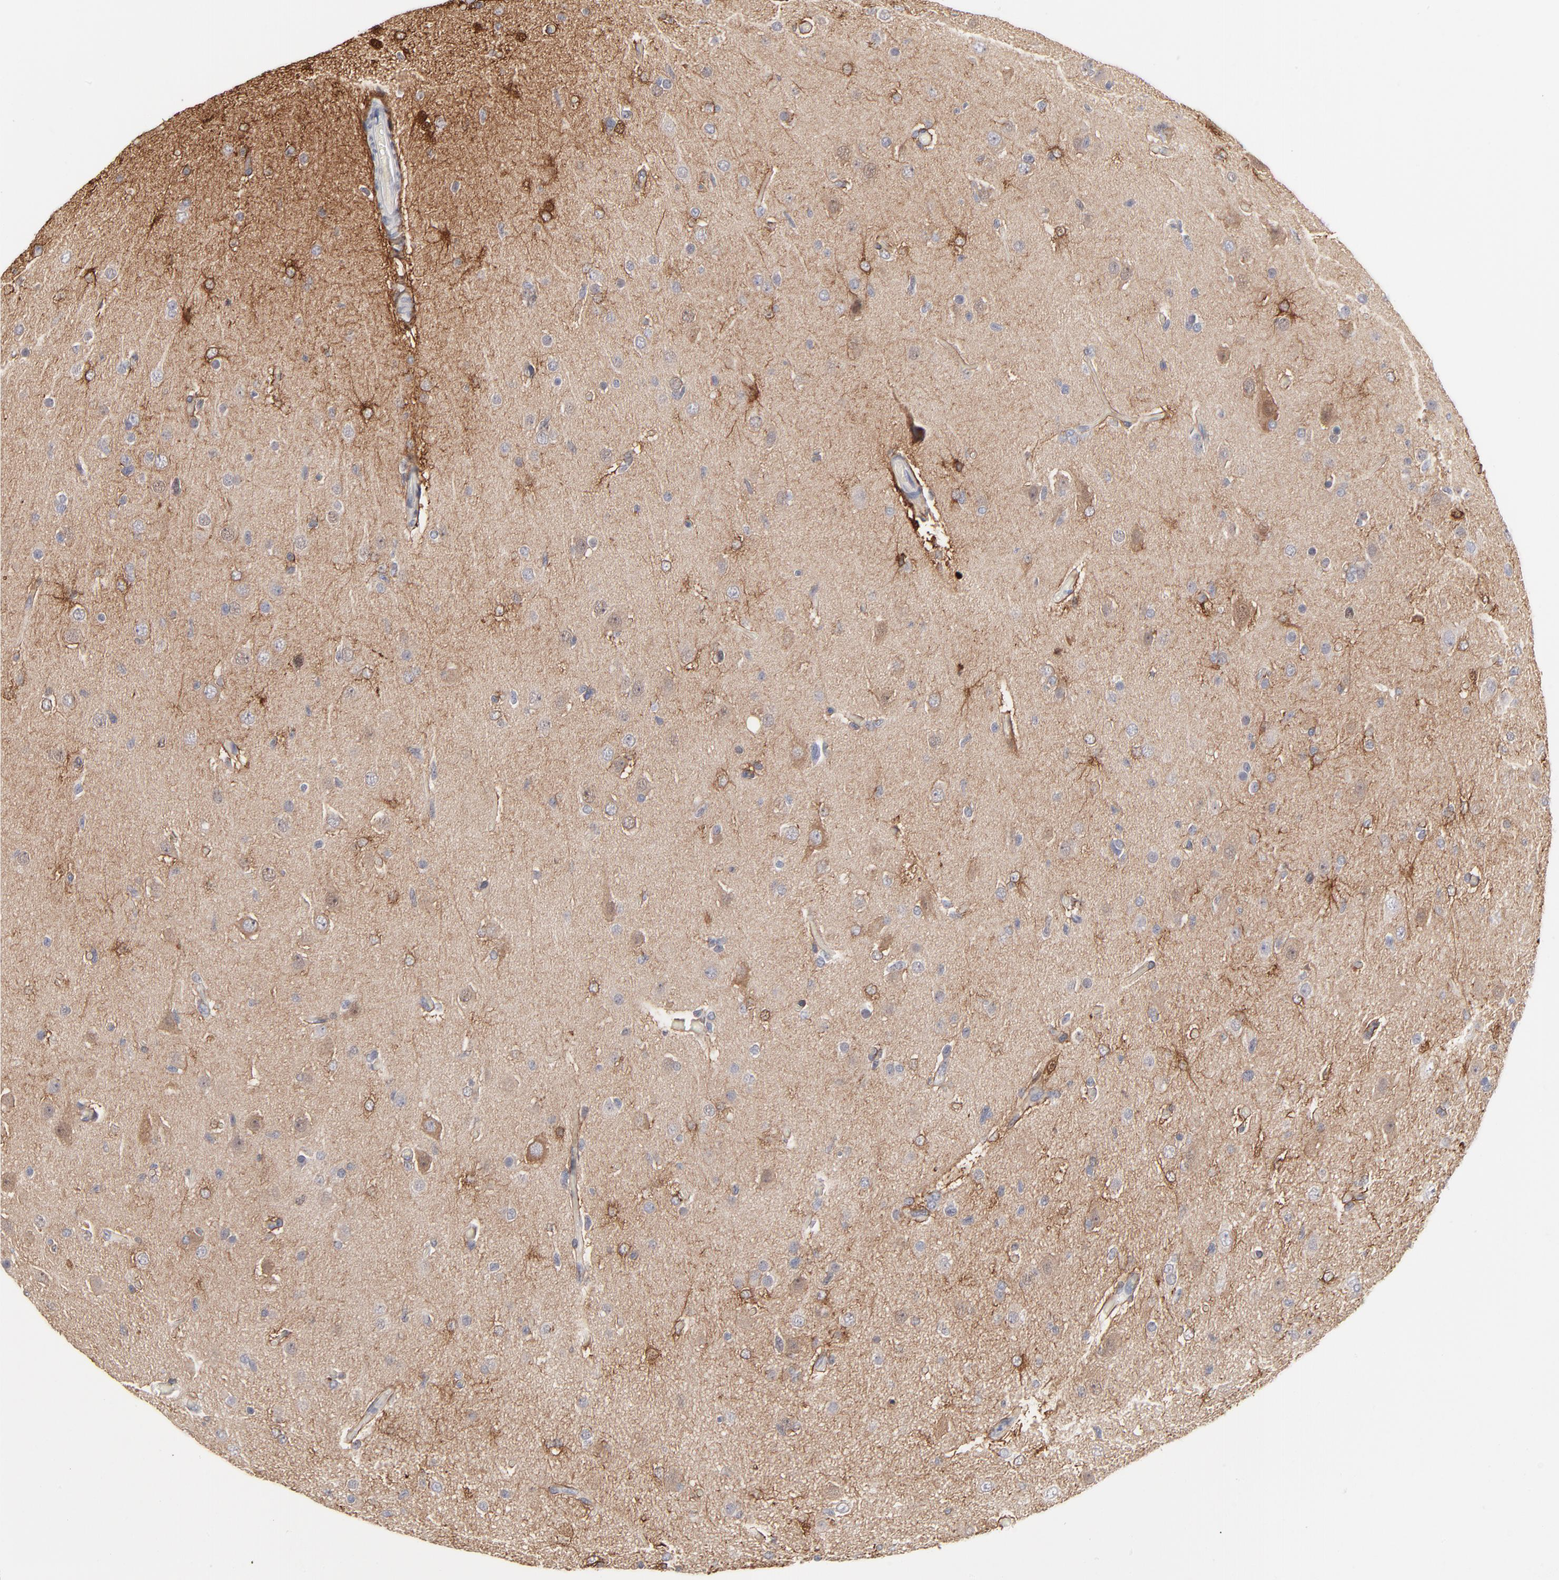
{"staining": {"intensity": "negative", "quantity": "none", "location": "none"}, "tissue": "glioma", "cell_type": "Tumor cells", "image_type": "cancer", "snomed": [{"axis": "morphology", "description": "Glioma, malignant, High grade"}, {"axis": "topography", "description": "Brain"}], "caption": "Immunohistochemical staining of human malignant high-grade glioma displays no significant positivity in tumor cells.", "gene": "AURKA", "patient": {"sex": "male", "age": 33}}